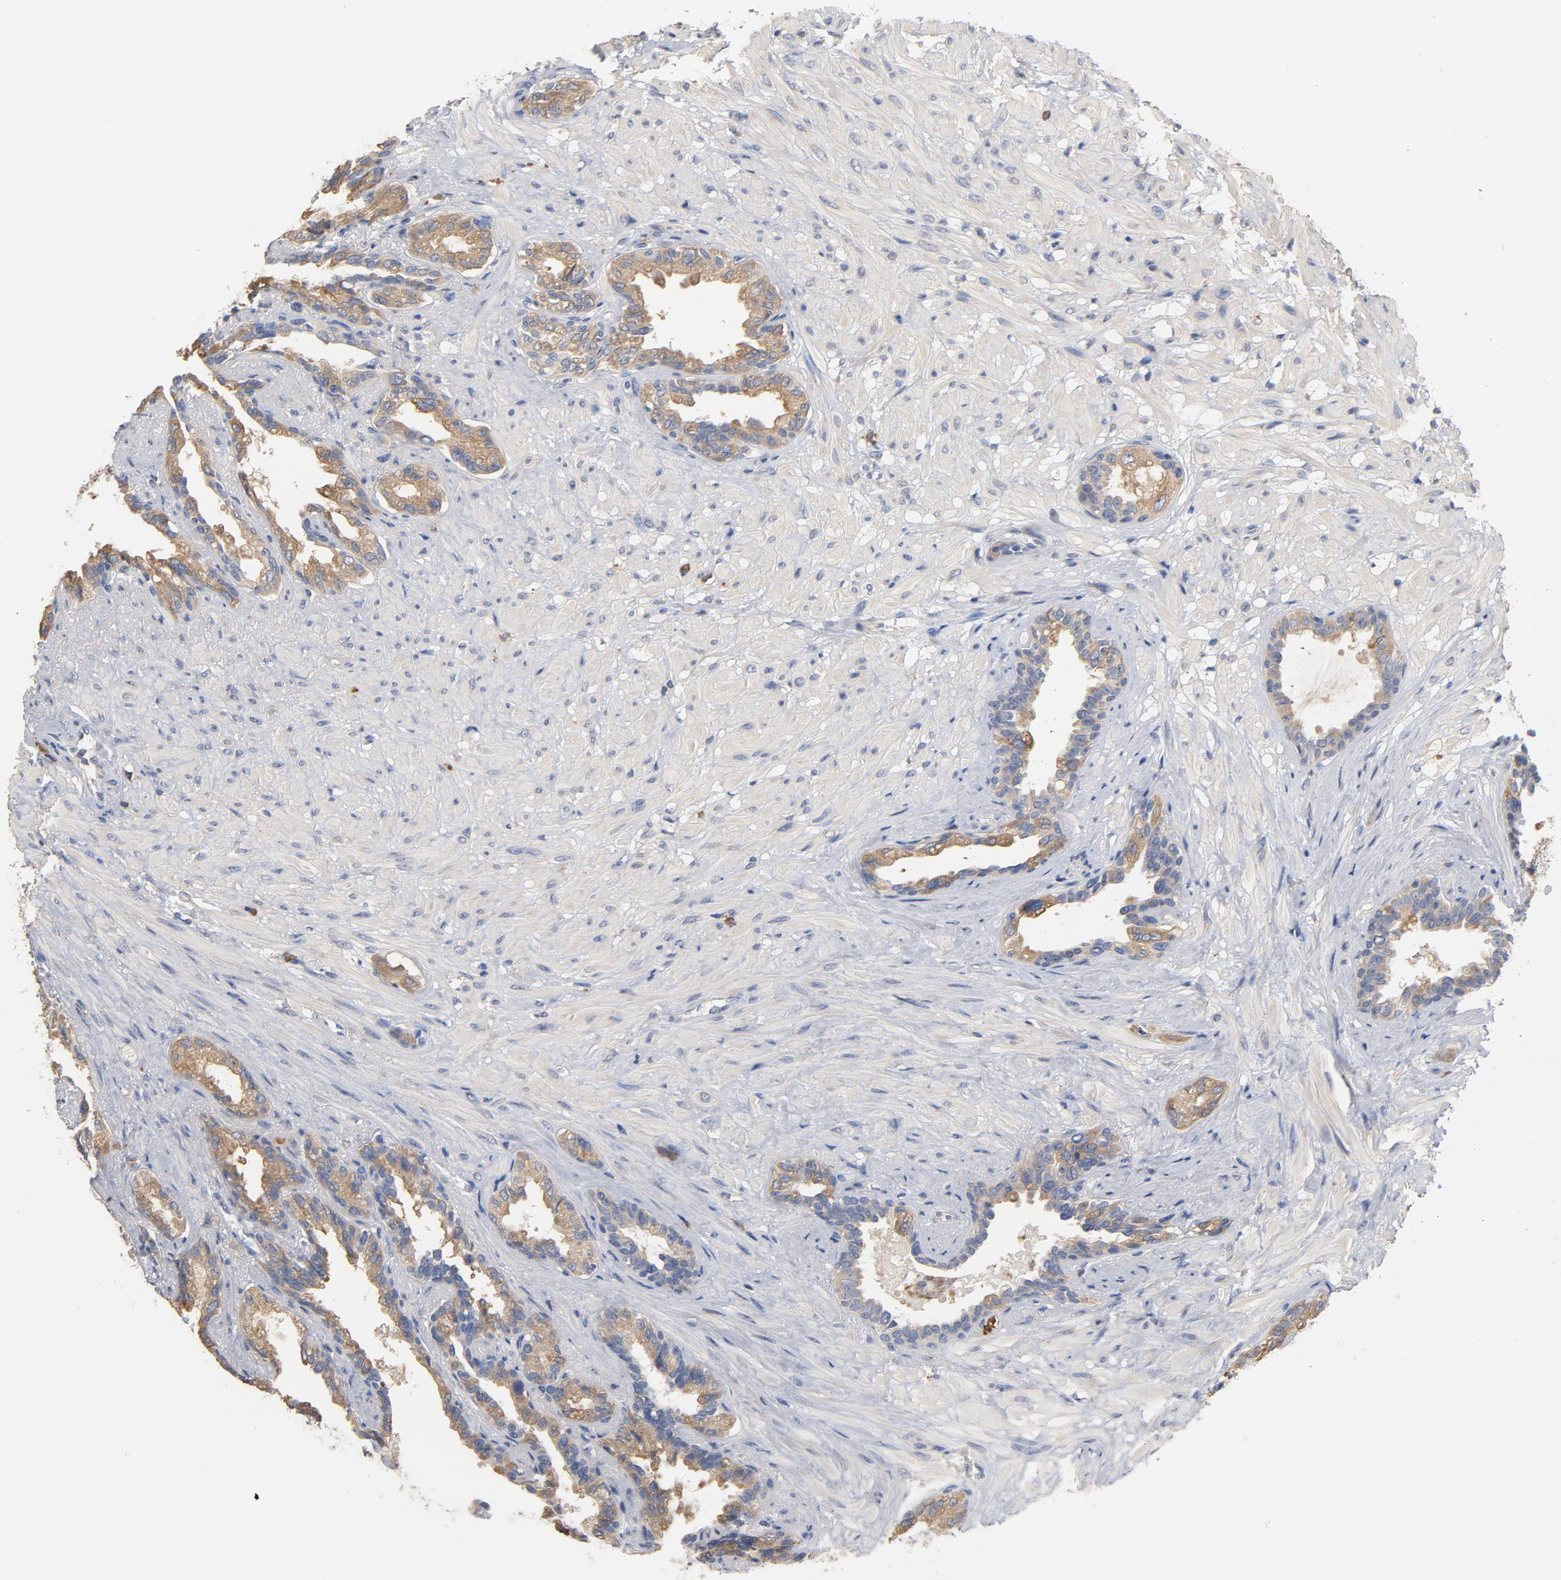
{"staining": {"intensity": "moderate", "quantity": ">75%", "location": "cytoplasmic/membranous"}, "tissue": "seminal vesicle", "cell_type": "Glandular cells", "image_type": "normal", "snomed": [{"axis": "morphology", "description": "Normal tissue, NOS"}, {"axis": "topography", "description": "Seminal veicle"}], "caption": "Moderate cytoplasmic/membranous positivity is seen in about >75% of glandular cells in benign seminal vesicle.", "gene": "TLR4", "patient": {"sex": "male", "age": 61}}